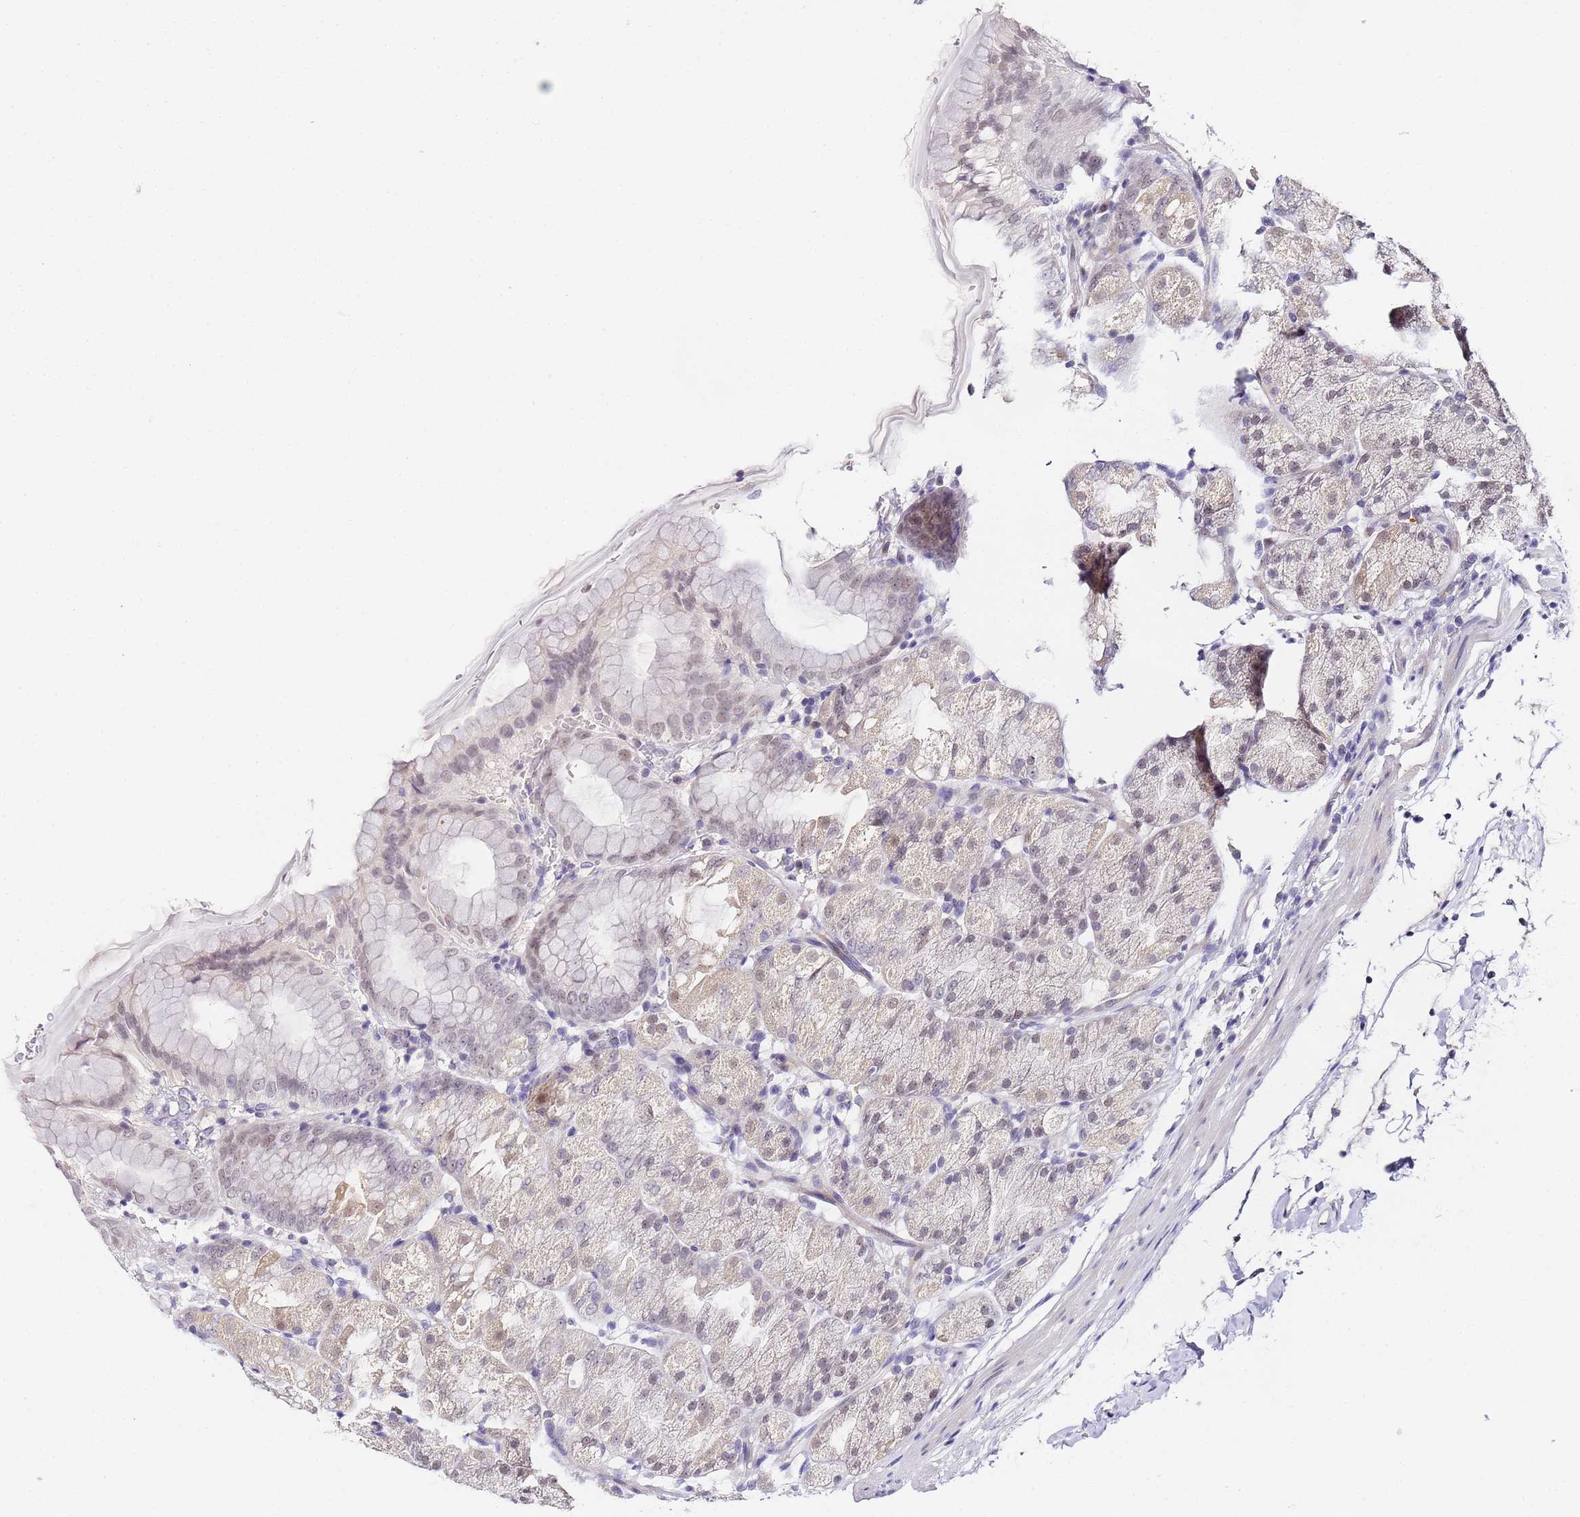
{"staining": {"intensity": "moderate", "quantity": "<25%", "location": "cytoplasmic/membranous,nuclear"}, "tissue": "stomach", "cell_type": "Glandular cells", "image_type": "normal", "snomed": [{"axis": "morphology", "description": "Normal tissue, NOS"}, {"axis": "topography", "description": "Stomach, upper"}, {"axis": "topography", "description": "Stomach, lower"}], "caption": "Unremarkable stomach shows moderate cytoplasmic/membranous,nuclear expression in about <25% of glandular cells, visualized by immunohistochemistry.", "gene": "LSM3", "patient": {"sex": "male", "age": 62}}